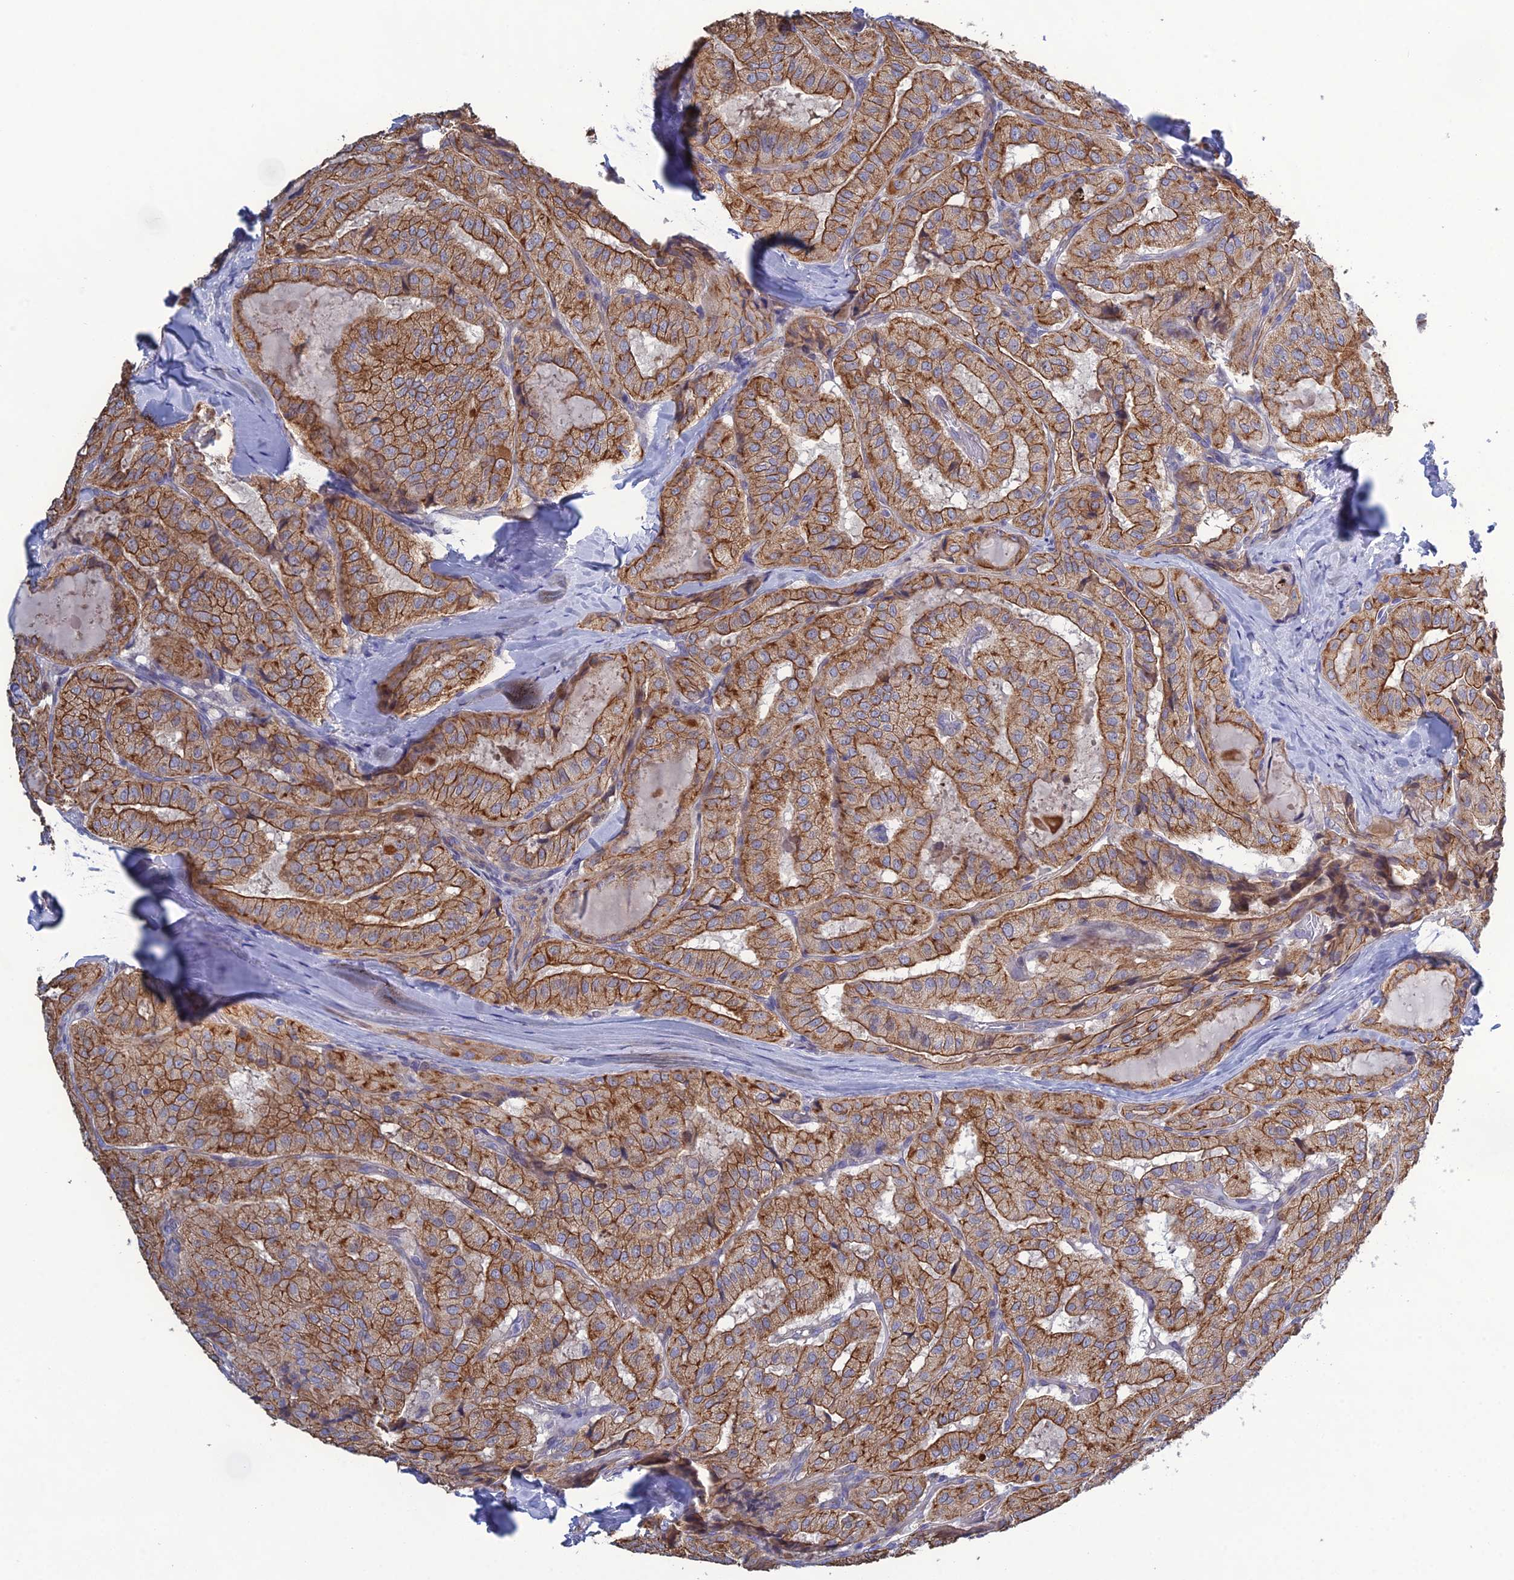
{"staining": {"intensity": "moderate", "quantity": ">75%", "location": "cytoplasmic/membranous"}, "tissue": "thyroid cancer", "cell_type": "Tumor cells", "image_type": "cancer", "snomed": [{"axis": "morphology", "description": "Normal tissue, NOS"}, {"axis": "morphology", "description": "Papillary adenocarcinoma, NOS"}, {"axis": "topography", "description": "Thyroid gland"}], "caption": "Immunohistochemistry of human thyroid papillary adenocarcinoma exhibits medium levels of moderate cytoplasmic/membranous expression in approximately >75% of tumor cells. Immunohistochemistry stains the protein in brown and the nuclei are stained blue.", "gene": "LZTS2", "patient": {"sex": "female", "age": 59}}